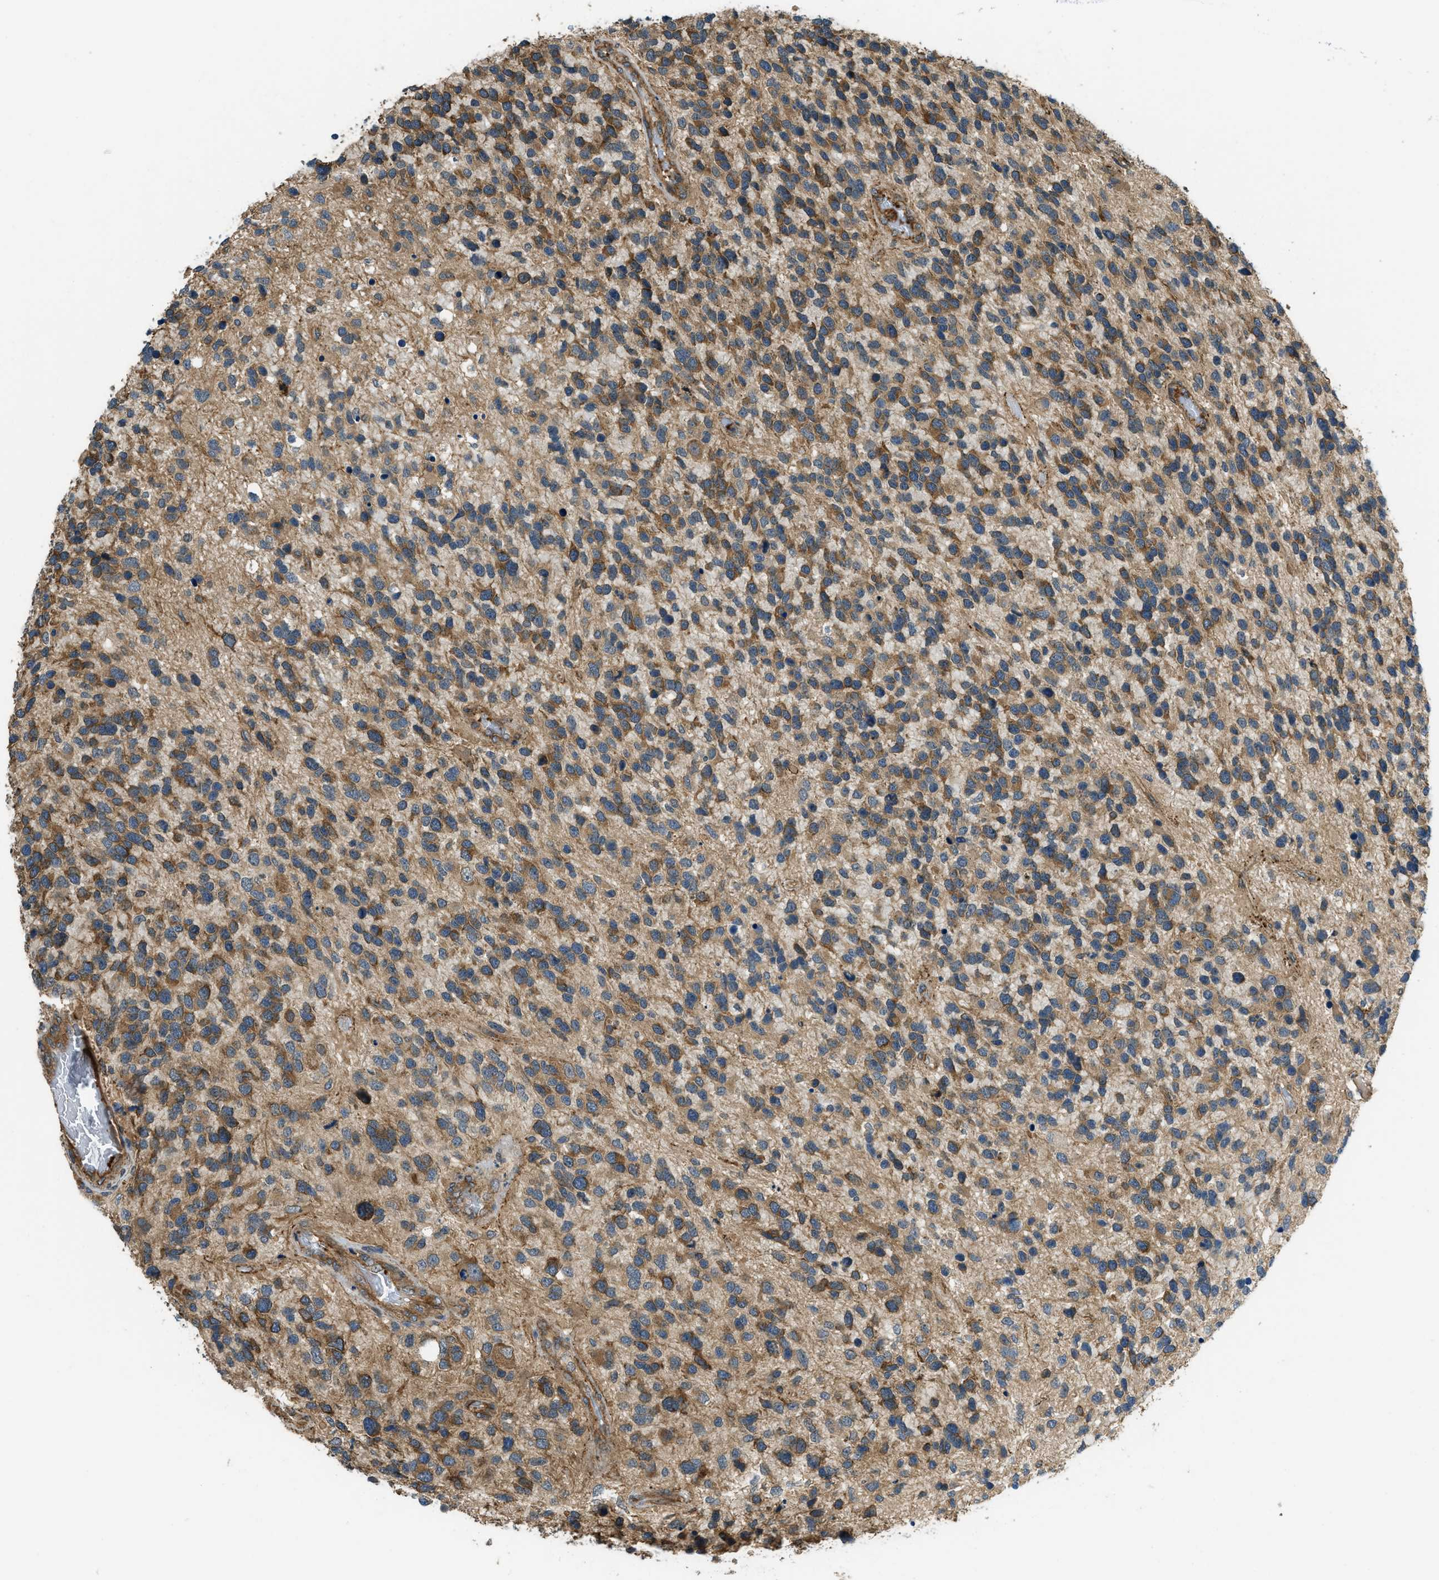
{"staining": {"intensity": "moderate", "quantity": ">75%", "location": "cytoplasmic/membranous"}, "tissue": "glioma", "cell_type": "Tumor cells", "image_type": "cancer", "snomed": [{"axis": "morphology", "description": "Glioma, malignant, High grade"}, {"axis": "topography", "description": "Brain"}], "caption": "Protein expression analysis of human glioma reveals moderate cytoplasmic/membranous staining in about >75% of tumor cells. (brown staining indicates protein expression, while blue staining denotes nuclei).", "gene": "CGN", "patient": {"sex": "female", "age": 58}}